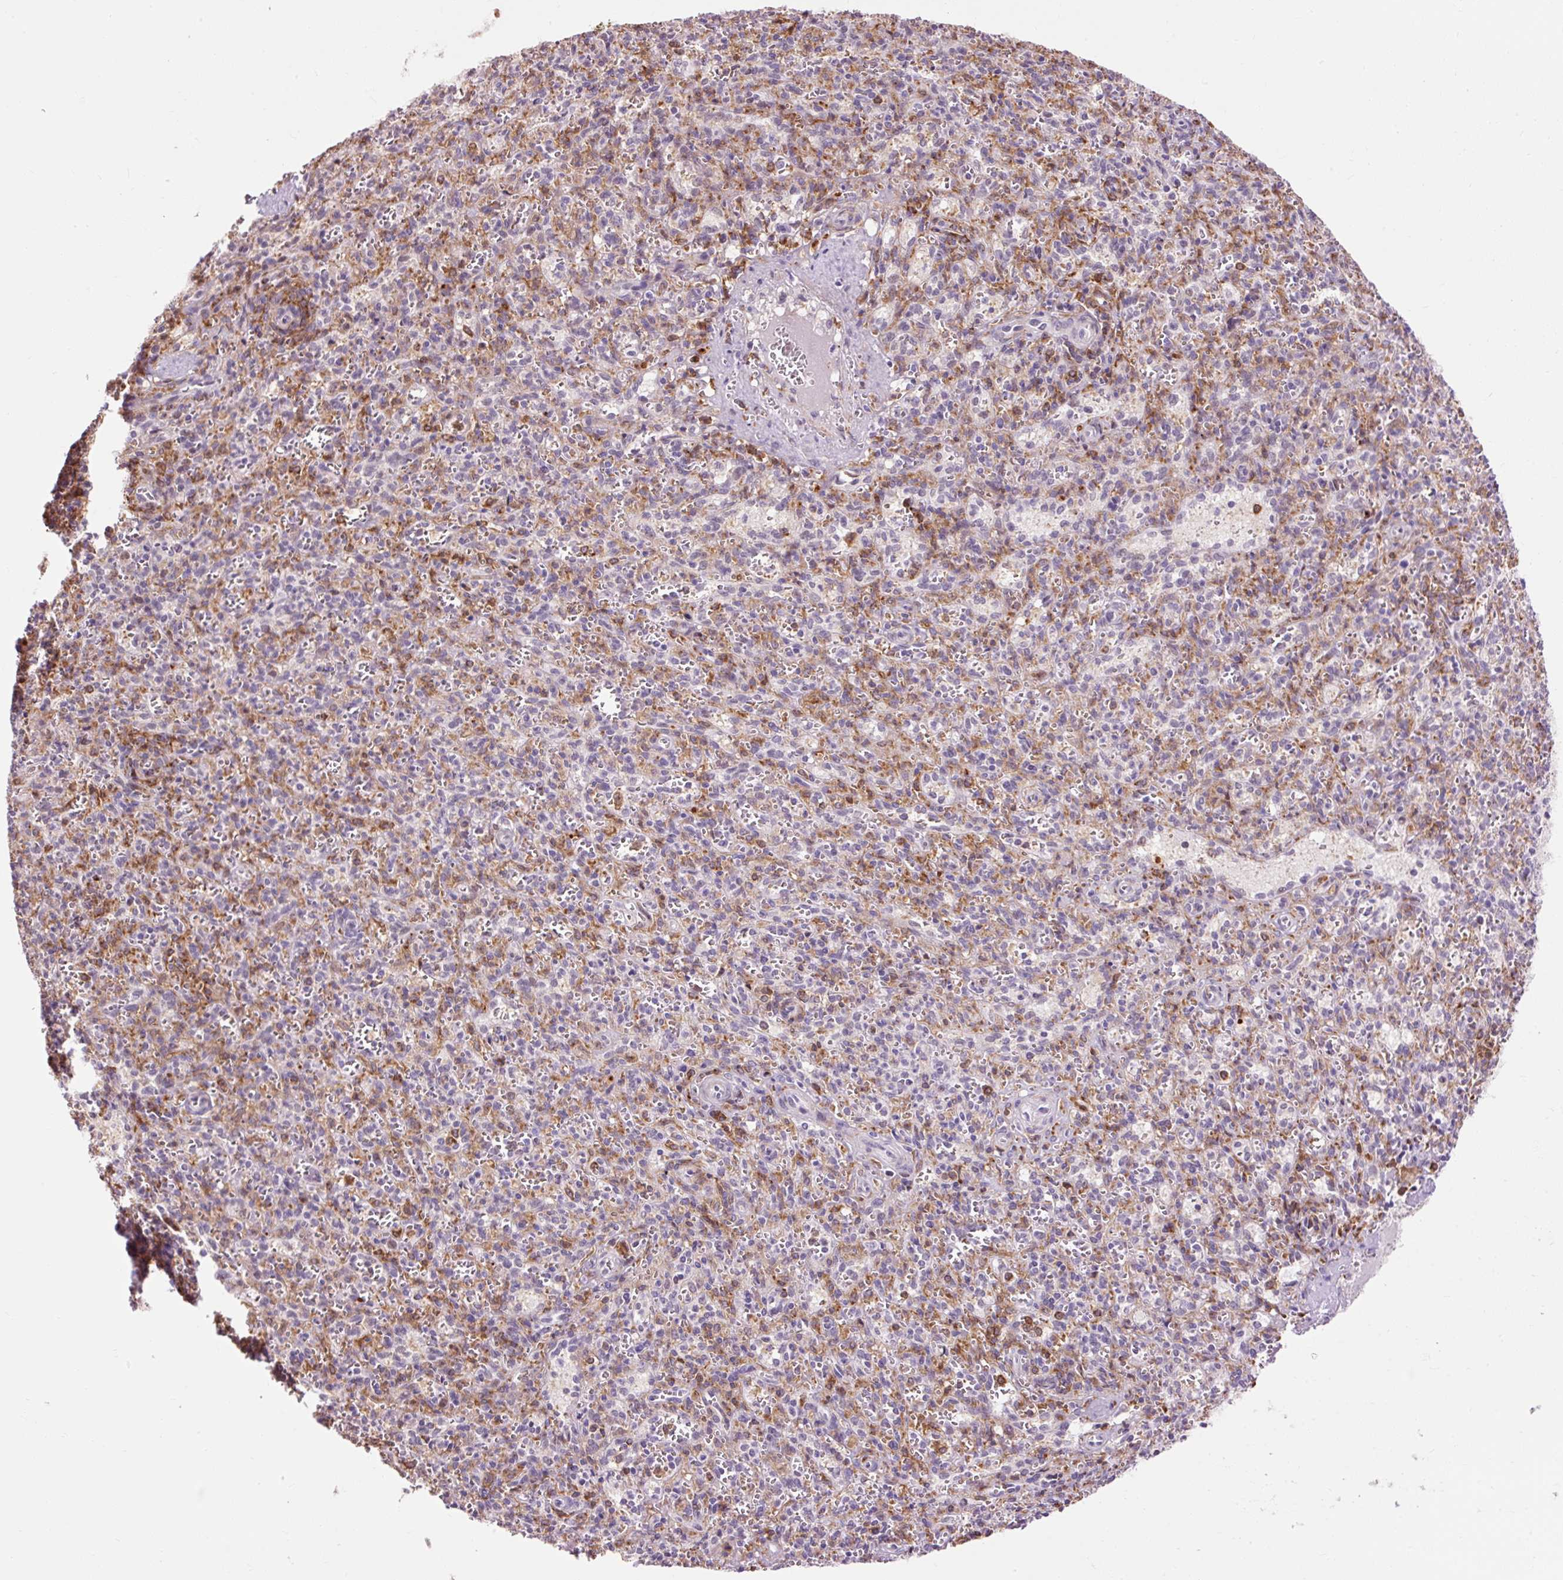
{"staining": {"intensity": "negative", "quantity": "none", "location": "none"}, "tissue": "spleen", "cell_type": "Cells in red pulp", "image_type": "normal", "snomed": [{"axis": "morphology", "description": "Normal tissue, NOS"}, {"axis": "topography", "description": "Spleen"}], "caption": "The photomicrograph exhibits no staining of cells in red pulp in normal spleen.", "gene": "LY86", "patient": {"sex": "female", "age": 26}}